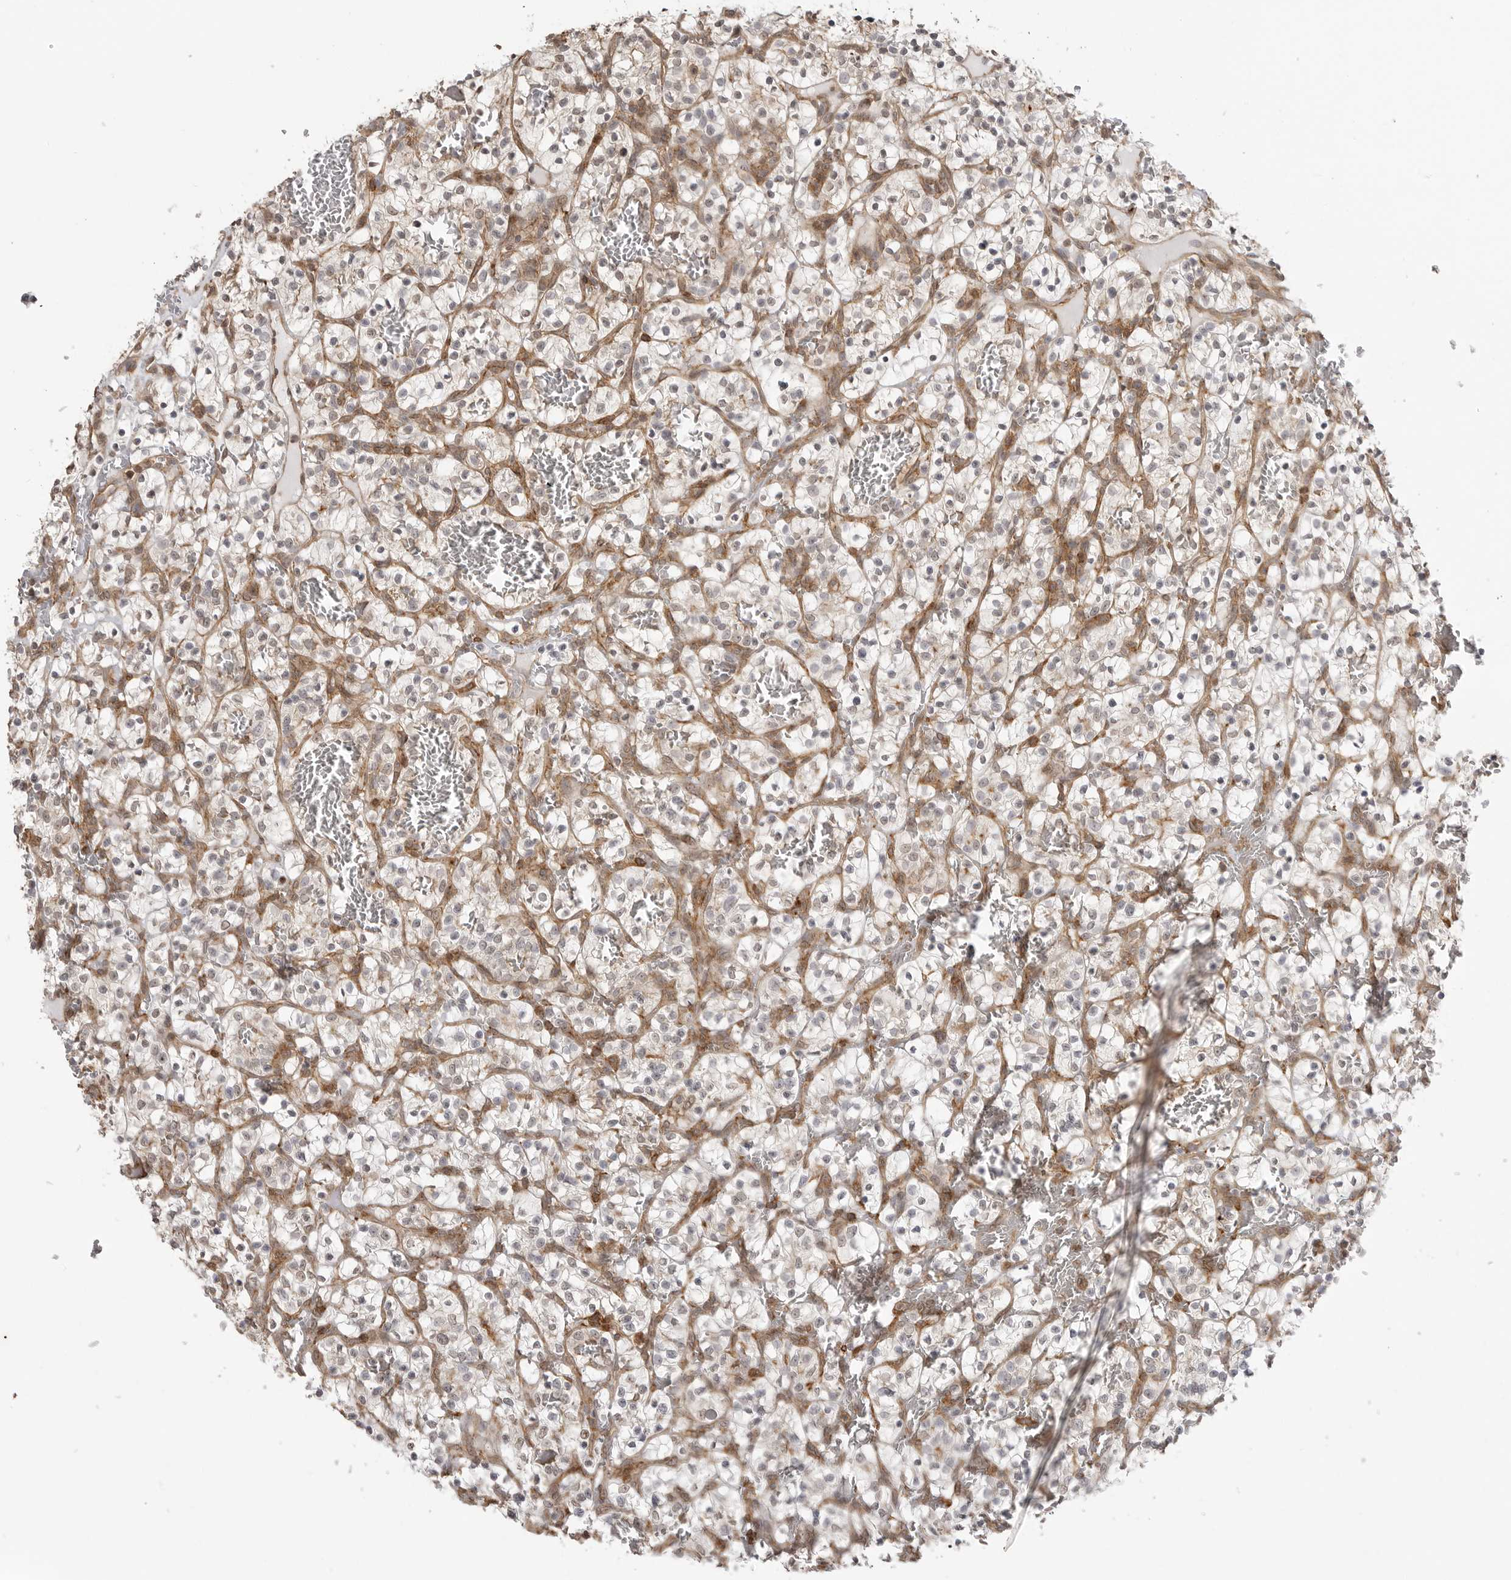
{"staining": {"intensity": "negative", "quantity": "none", "location": "none"}, "tissue": "renal cancer", "cell_type": "Tumor cells", "image_type": "cancer", "snomed": [{"axis": "morphology", "description": "Adenocarcinoma, NOS"}, {"axis": "topography", "description": "Kidney"}], "caption": "This is an immunohistochemistry micrograph of adenocarcinoma (renal). There is no positivity in tumor cells.", "gene": "GPC2", "patient": {"sex": "female", "age": 57}}